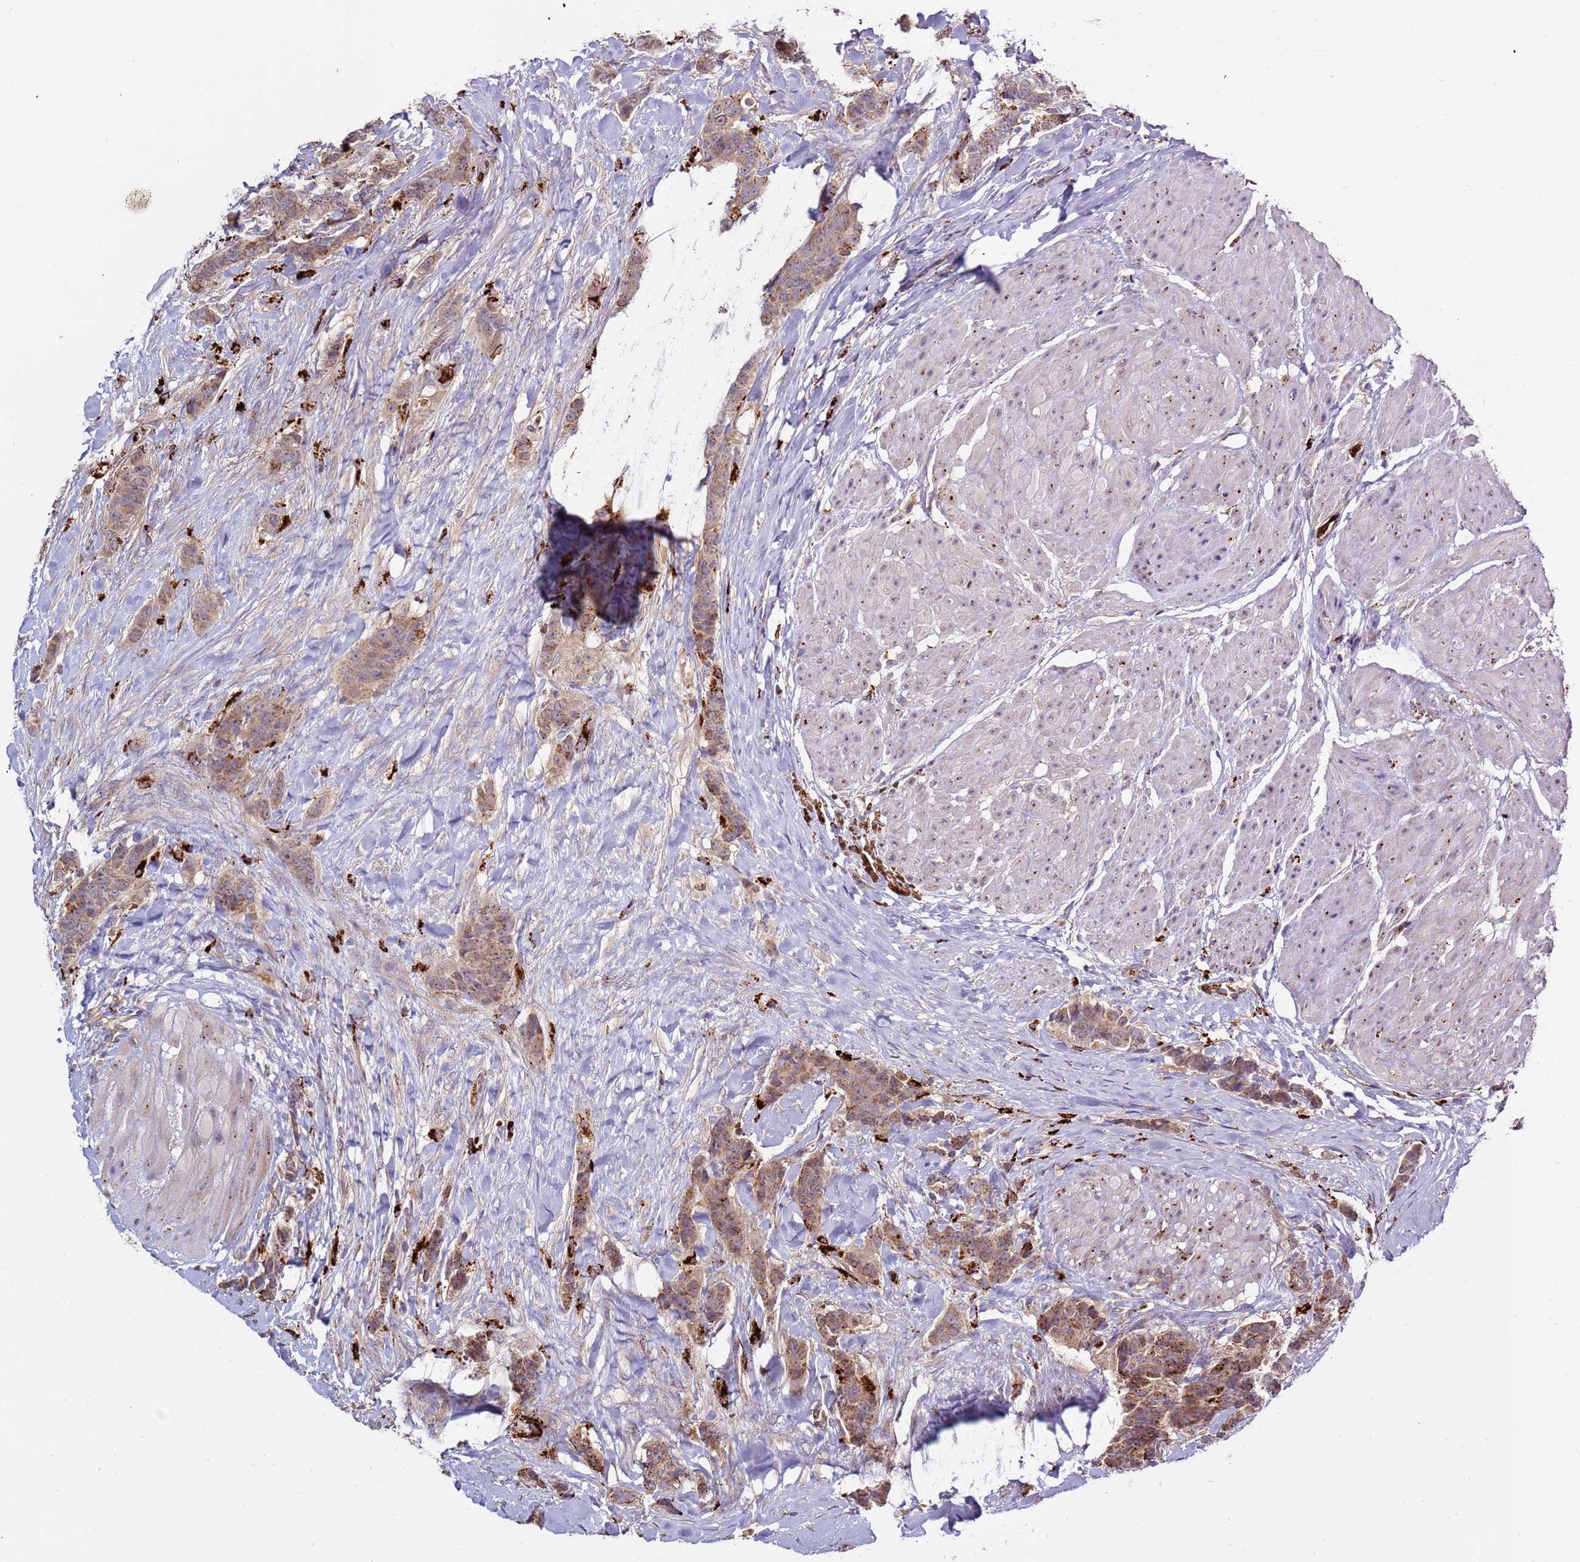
{"staining": {"intensity": "moderate", "quantity": ">75%", "location": "cytoplasmic/membranous"}, "tissue": "breast cancer", "cell_type": "Tumor cells", "image_type": "cancer", "snomed": [{"axis": "morphology", "description": "Duct carcinoma"}, {"axis": "topography", "description": "Breast"}], "caption": "Moderate cytoplasmic/membranous staining is appreciated in approximately >75% of tumor cells in breast cancer (infiltrating ductal carcinoma).", "gene": "VPS36", "patient": {"sex": "female", "age": 40}}